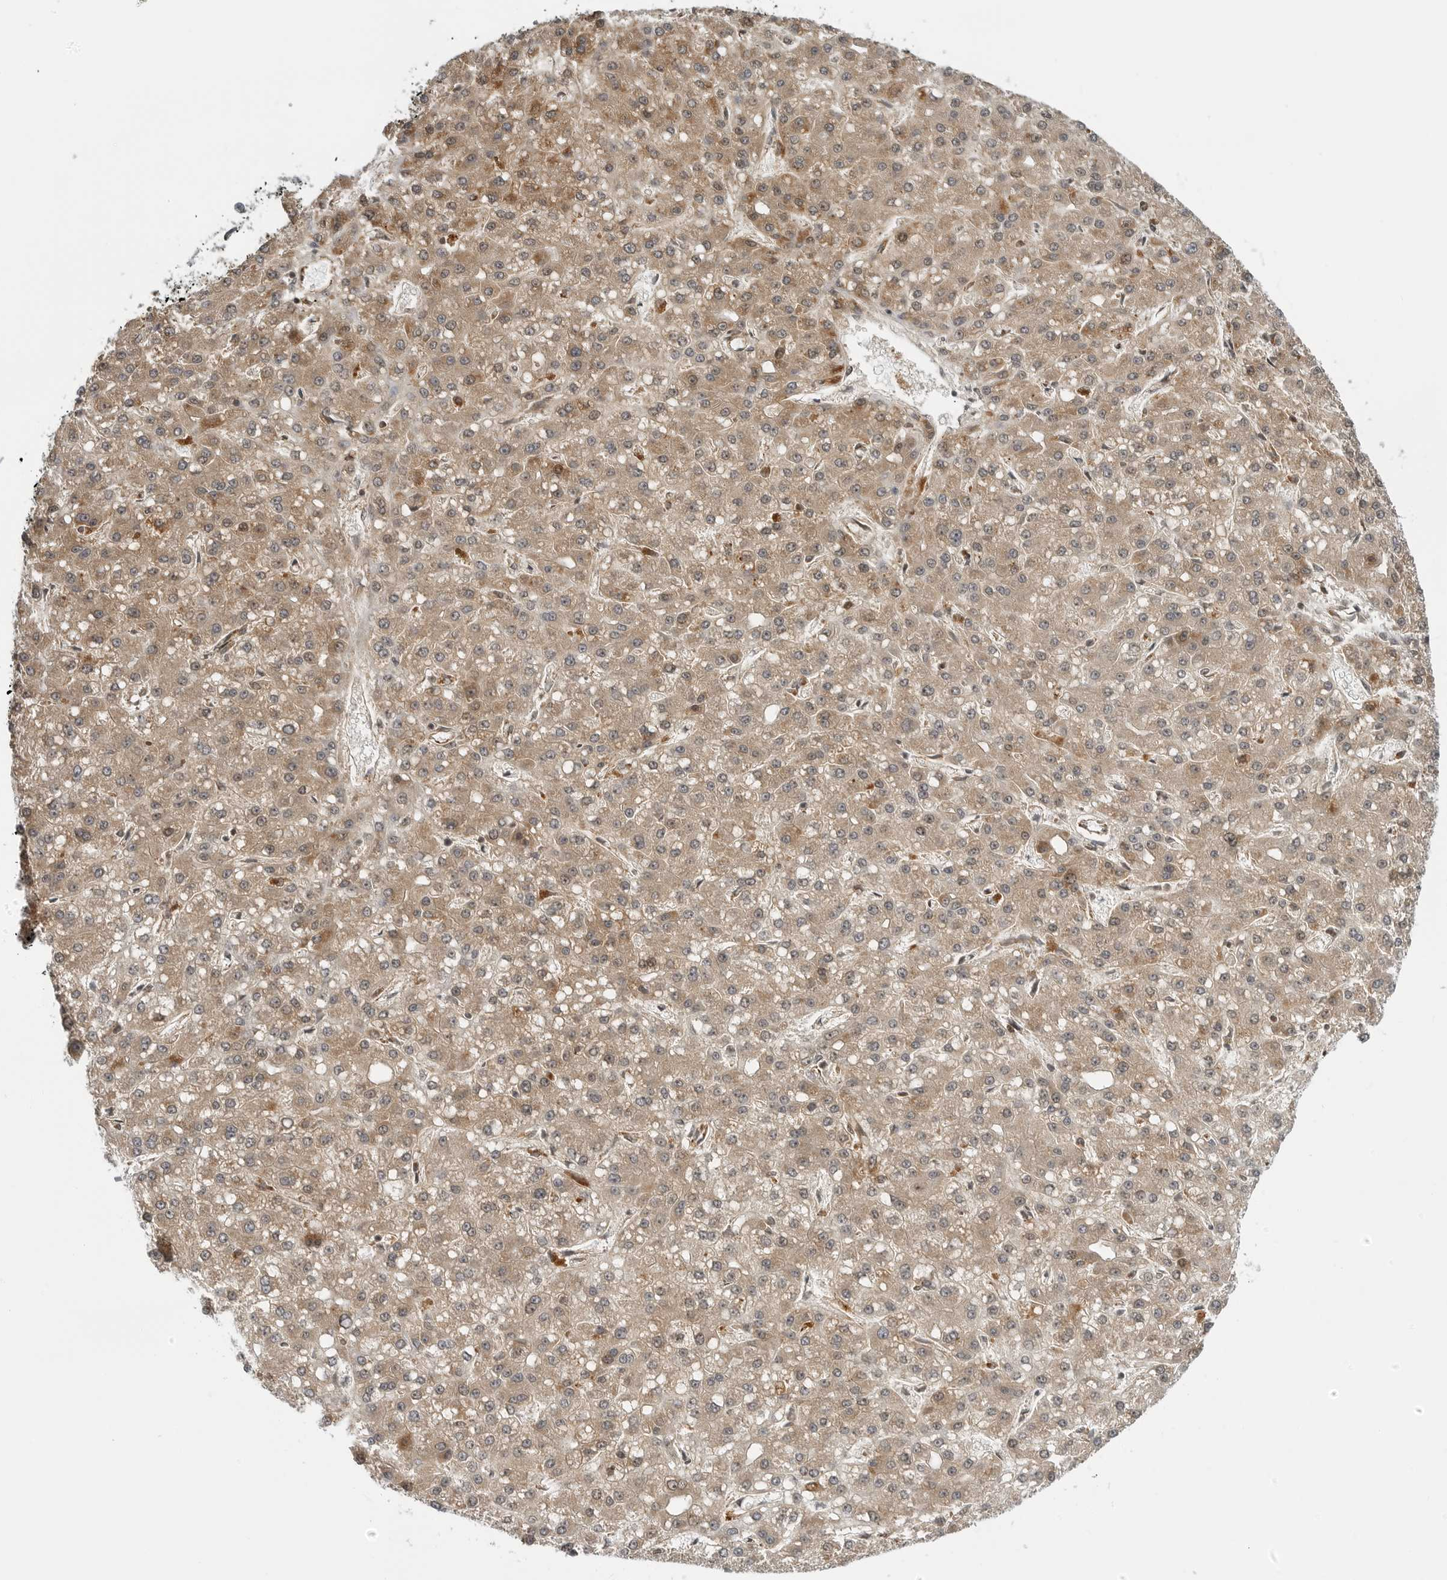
{"staining": {"intensity": "weak", "quantity": ">75%", "location": "cytoplasmic/membranous"}, "tissue": "liver cancer", "cell_type": "Tumor cells", "image_type": "cancer", "snomed": [{"axis": "morphology", "description": "Carcinoma, Hepatocellular, NOS"}, {"axis": "topography", "description": "Liver"}], "caption": "Tumor cells exhibit low levels of weak cytoplasmic/membranous staining in about >75% of cells in human liver cancer (hepatocellular carcinoma).", "gene": "PEX2", "patient": {"sex": "male", "age": 67}}